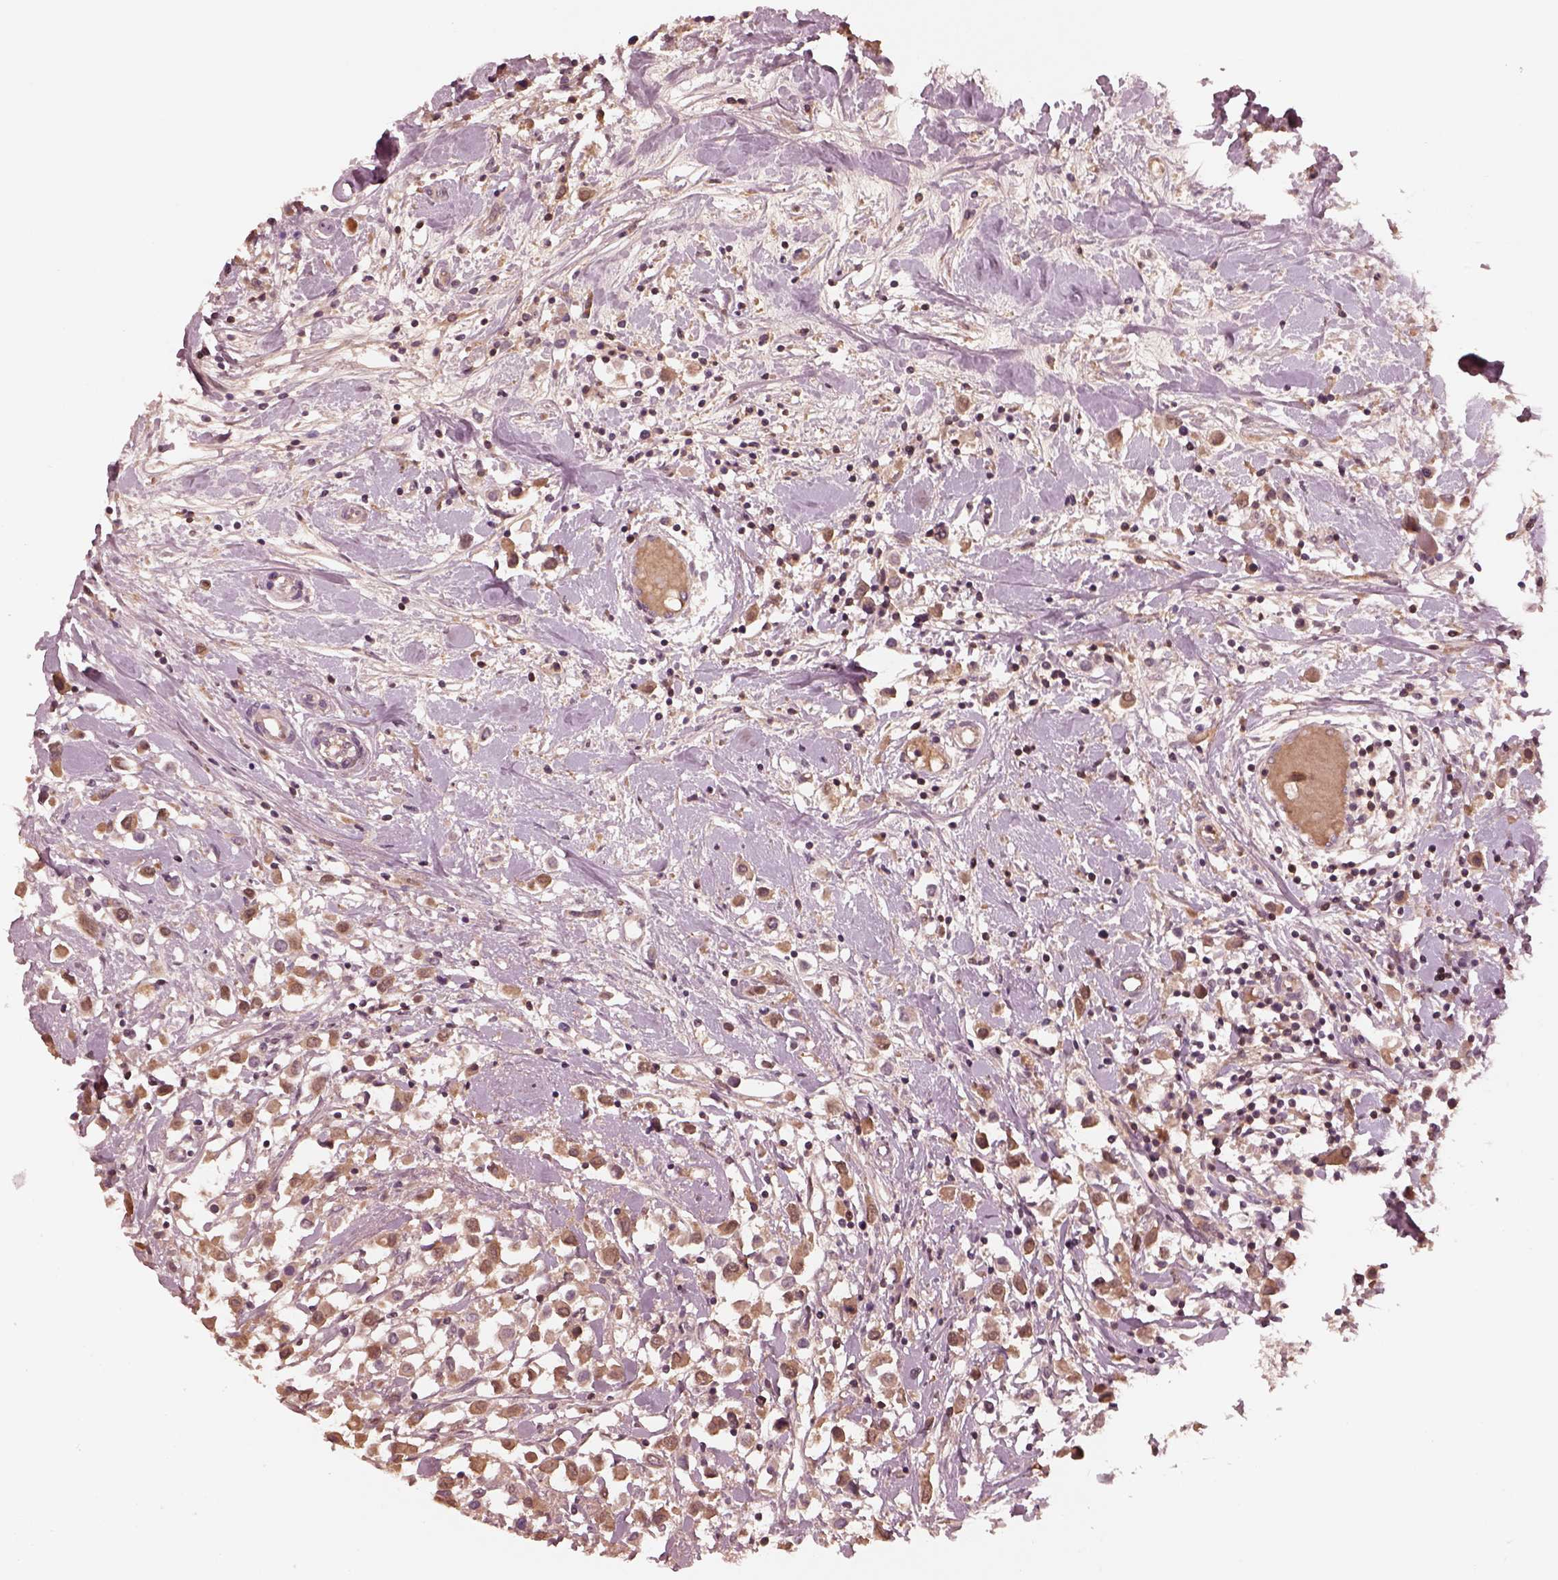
{"staining": {"intensity": "weak", "quantity": ">75%", "location": "cytoplasmic/membranous"}, "tissue": "breast cancer", "cell_type": "Tumor cells", "image_type": "cancer", "snomed": [{"axis": "morphology", "description": "Duct carcinoma"}, {"axis": "topography", "description": "Breast"}], "caption": "This image reveals invasive ductal carcinoma (breast) stained with IHC to label a protein in brown. The cytoplasmic/membranous of tumor cells show weak positivity for the protein. Nuclei are counter-stained blue.", "gene": "TF", "patient": {"sex": "female", "age": 61}}